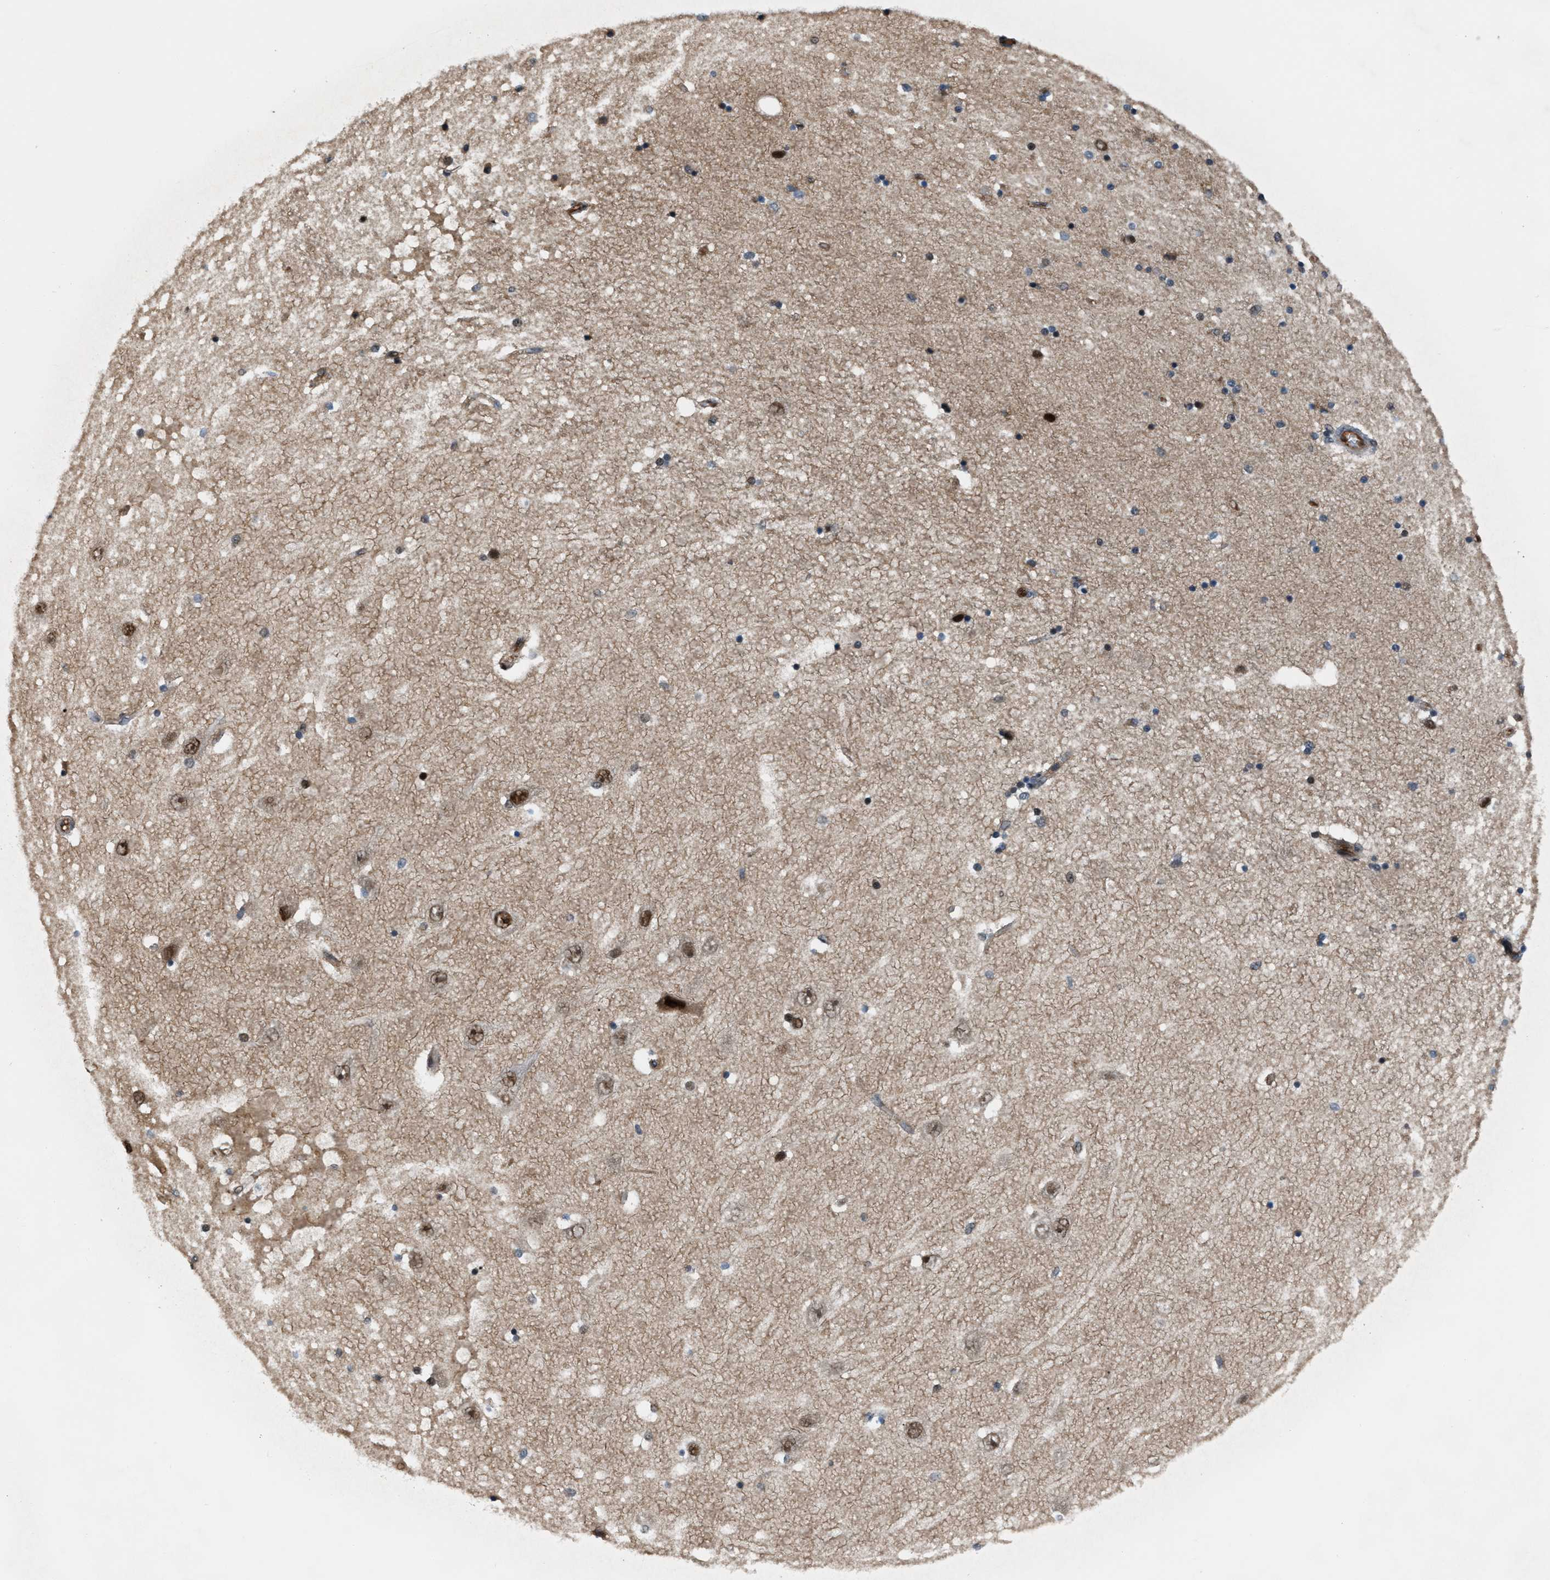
{"staining": {"intensity": "strong", "quantity": "<25%", "location": "nuclear"}, "tissue": "hippocampus", "cell_type": "Glial cells", "image_type": "normal", "snomed": [{"axis": "morphology", "description": "Normal tissue, NOS"}, {"axis": "topography", "description": "Hippocampus"}], "caption": "Protein expression by immunohistochemistry reveals strong nuclear positivity in about <25% of glial cells in benign hippocampus. The staining is performed using DAB brown chromogen to label protein expression. The nuclei are counter-stained blue using hematoxylin.", "gene": "RFFL", "patient": {"sex": "female", "age": 54}}